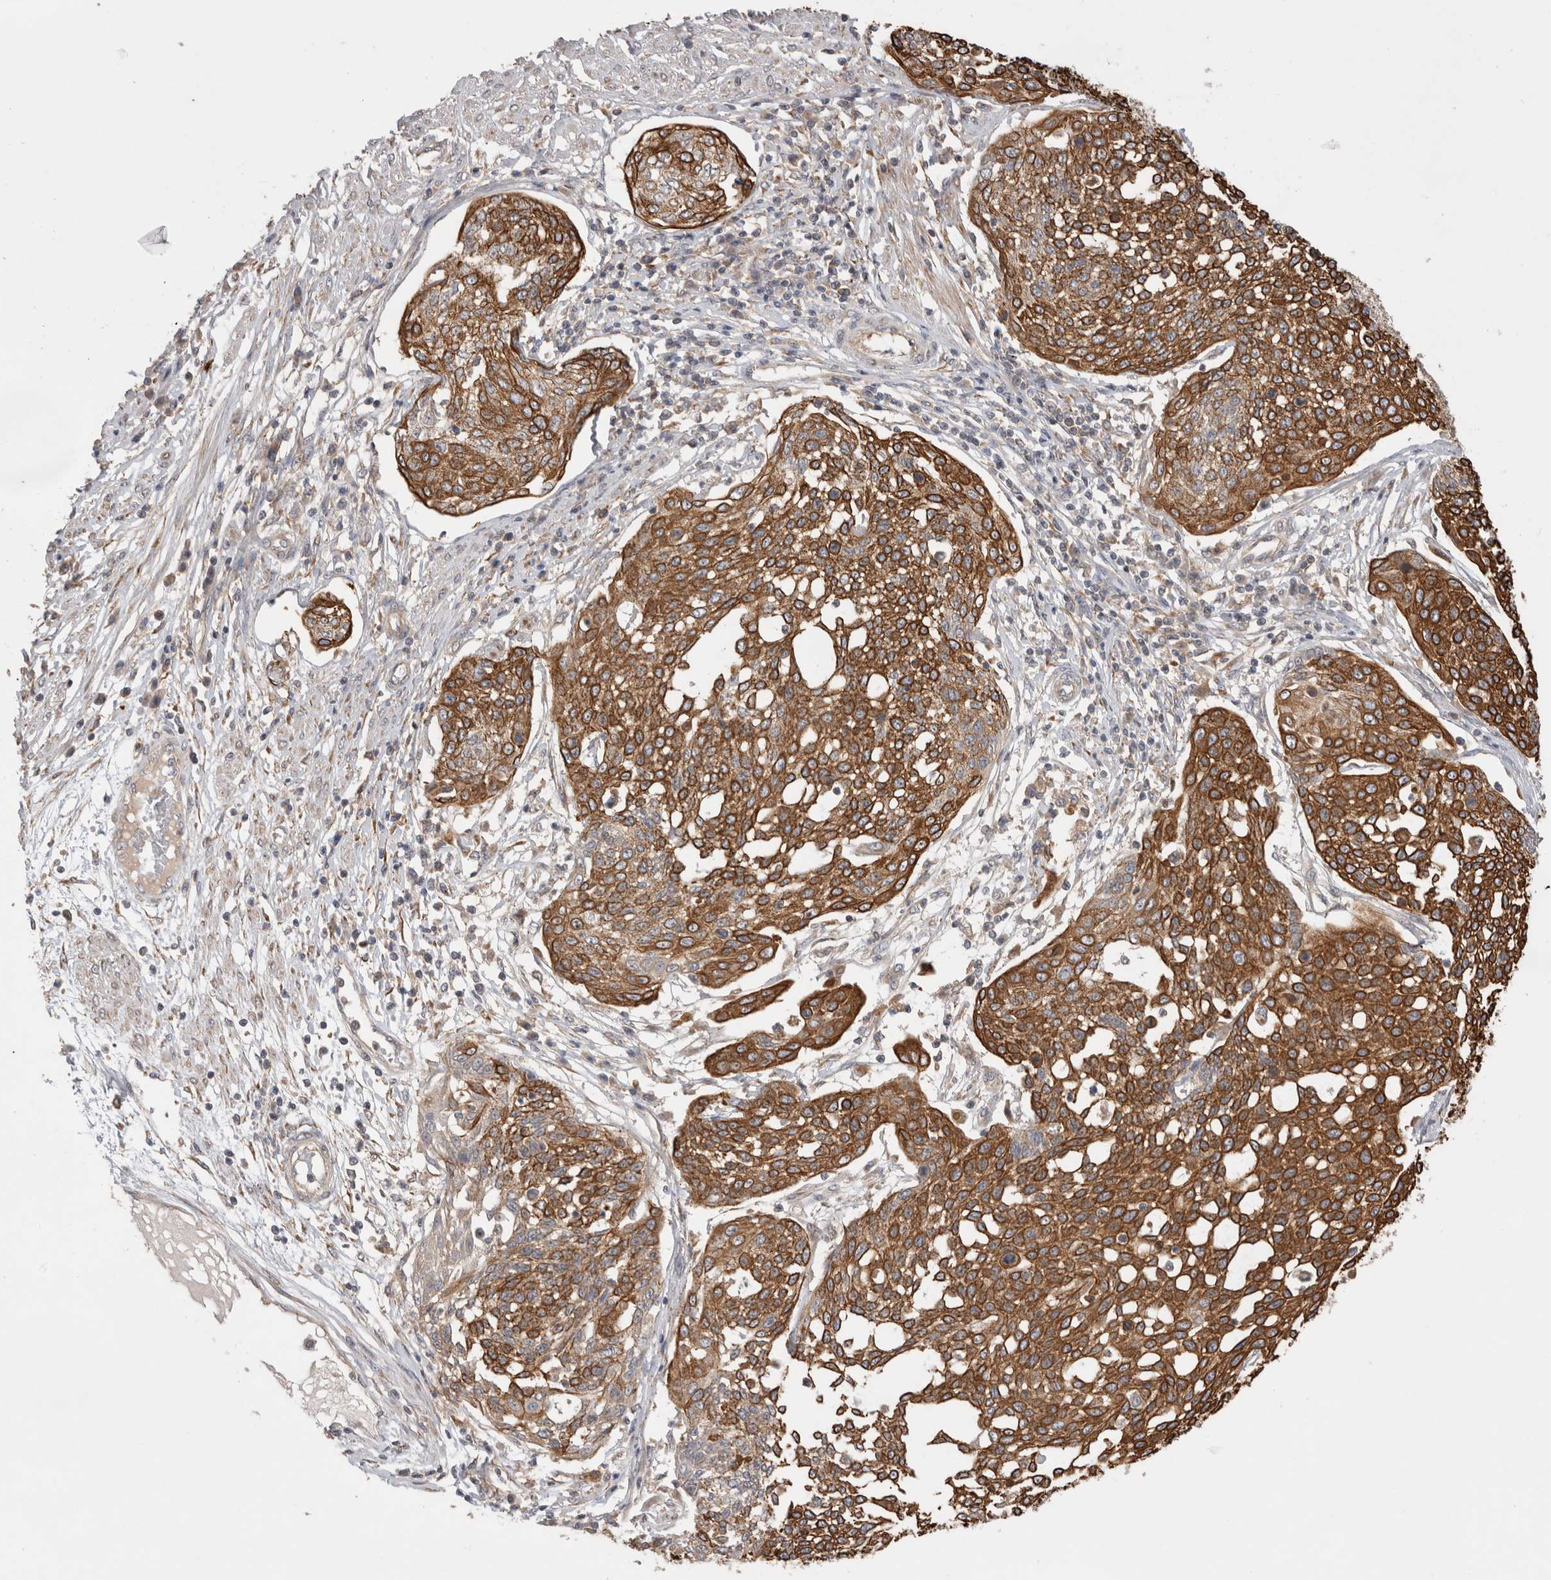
{"staining": {"intensity": "strong", "quantity": ">75%", "location": "cytoplasmic/membranous"}, "tissue": "cervical cancer", "cell_type": "Tumor cells", "image_type": "cancer", "snomed": [{"axis": "morphology", "description": "Squamous cell carcinoma, NOS"}, {"axis": "topography", "description": "Cervix"}], "caption": "The histopathology image shows a brown stain indicating the presence of a protein in the cytoplasmic/membranous of tumor cells in cervical cancer (squamous cell carcinoma). (Brightfield microscopy of DAB IHC at high magnification).", "gene": "VPS28", "patient": {"sex": "female", "age": 34}}